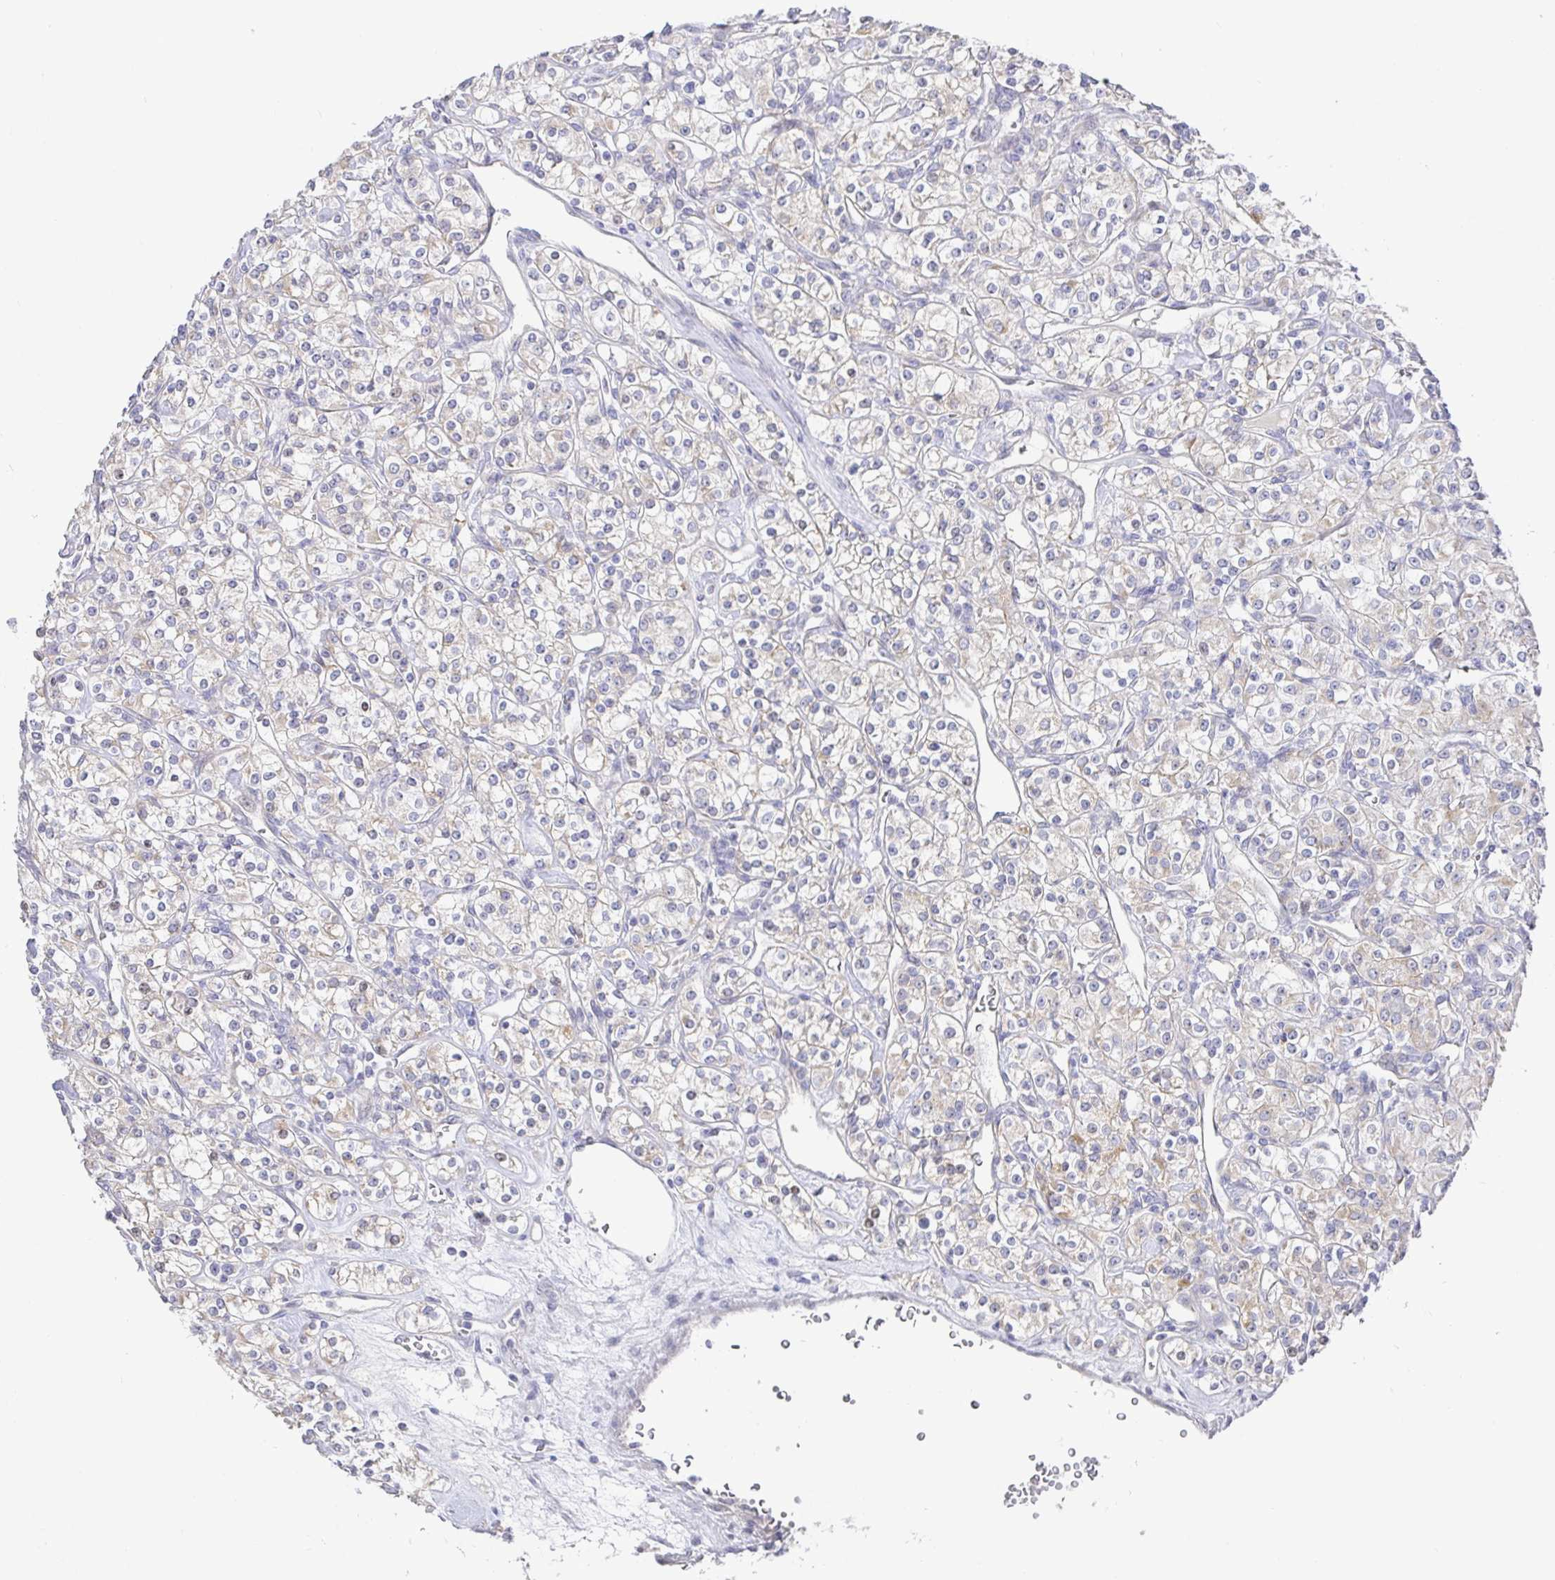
{"staining": {"intensity": "weak", "quantity": "<25%", "location": "cytoplasmic/membranous"}, "tissue": "renal cancer", "cell_type": "Tumor cells", "image_type": "cancer", "snomed": [{"axis": "morphology", "description": "Adenocarcinoma, NOS"}, {"axis": "topography", "description": "Kidney"}], "caption": "The immunohistochemistry micrograph has no significant expression in tumor cells of renal adenocarcinoma tissue. (Brightfield microscopy of DAB immunohistochemistry (IHC) at high magnification).", "gene": "CIT", "patient": {"sex": "male", "age": 77}}